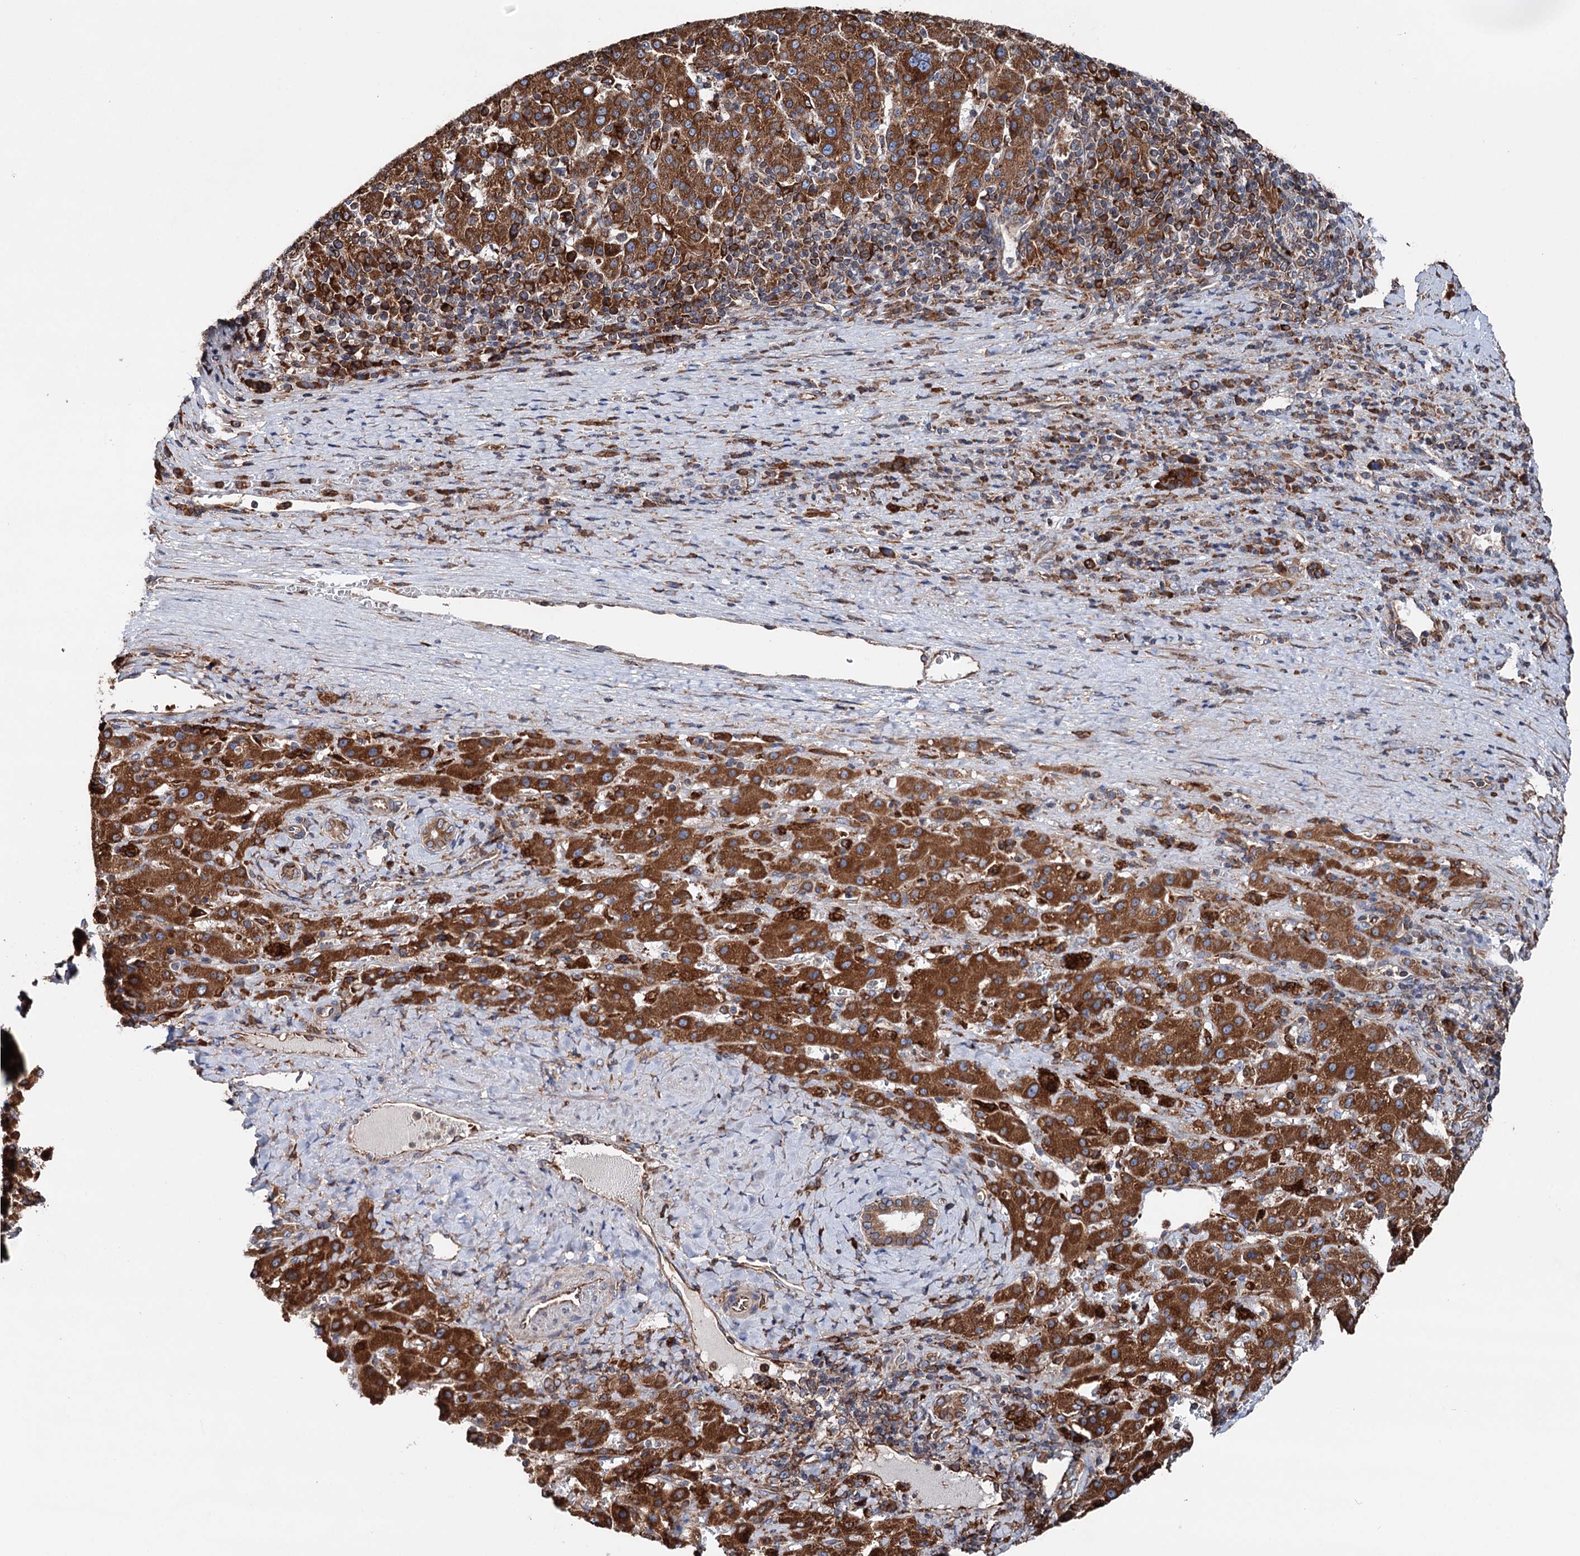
{"staining": {"intensity": "moderate", "quantity": ">75%", "location": "cytoplasmic/membranous"}, "tissue": "liver cancer", "cell_type": "Tumor cells", "image_type": "cancer", "snomed": [{"axis": "morphology", "description": "Carcinoma, Hepatocellular, NOS"}, {"axis": "topography", "description": "Liver"}], "caption": "Human liver cancer (hepatocellular carcinoma) stained for a protein (brown) exhibits moderate cytoplasmic/membranous positive positivity in approximately >75% of tumor cells.", "gene": "ERP29", "patient": {"sex": "female", "age": 58}}